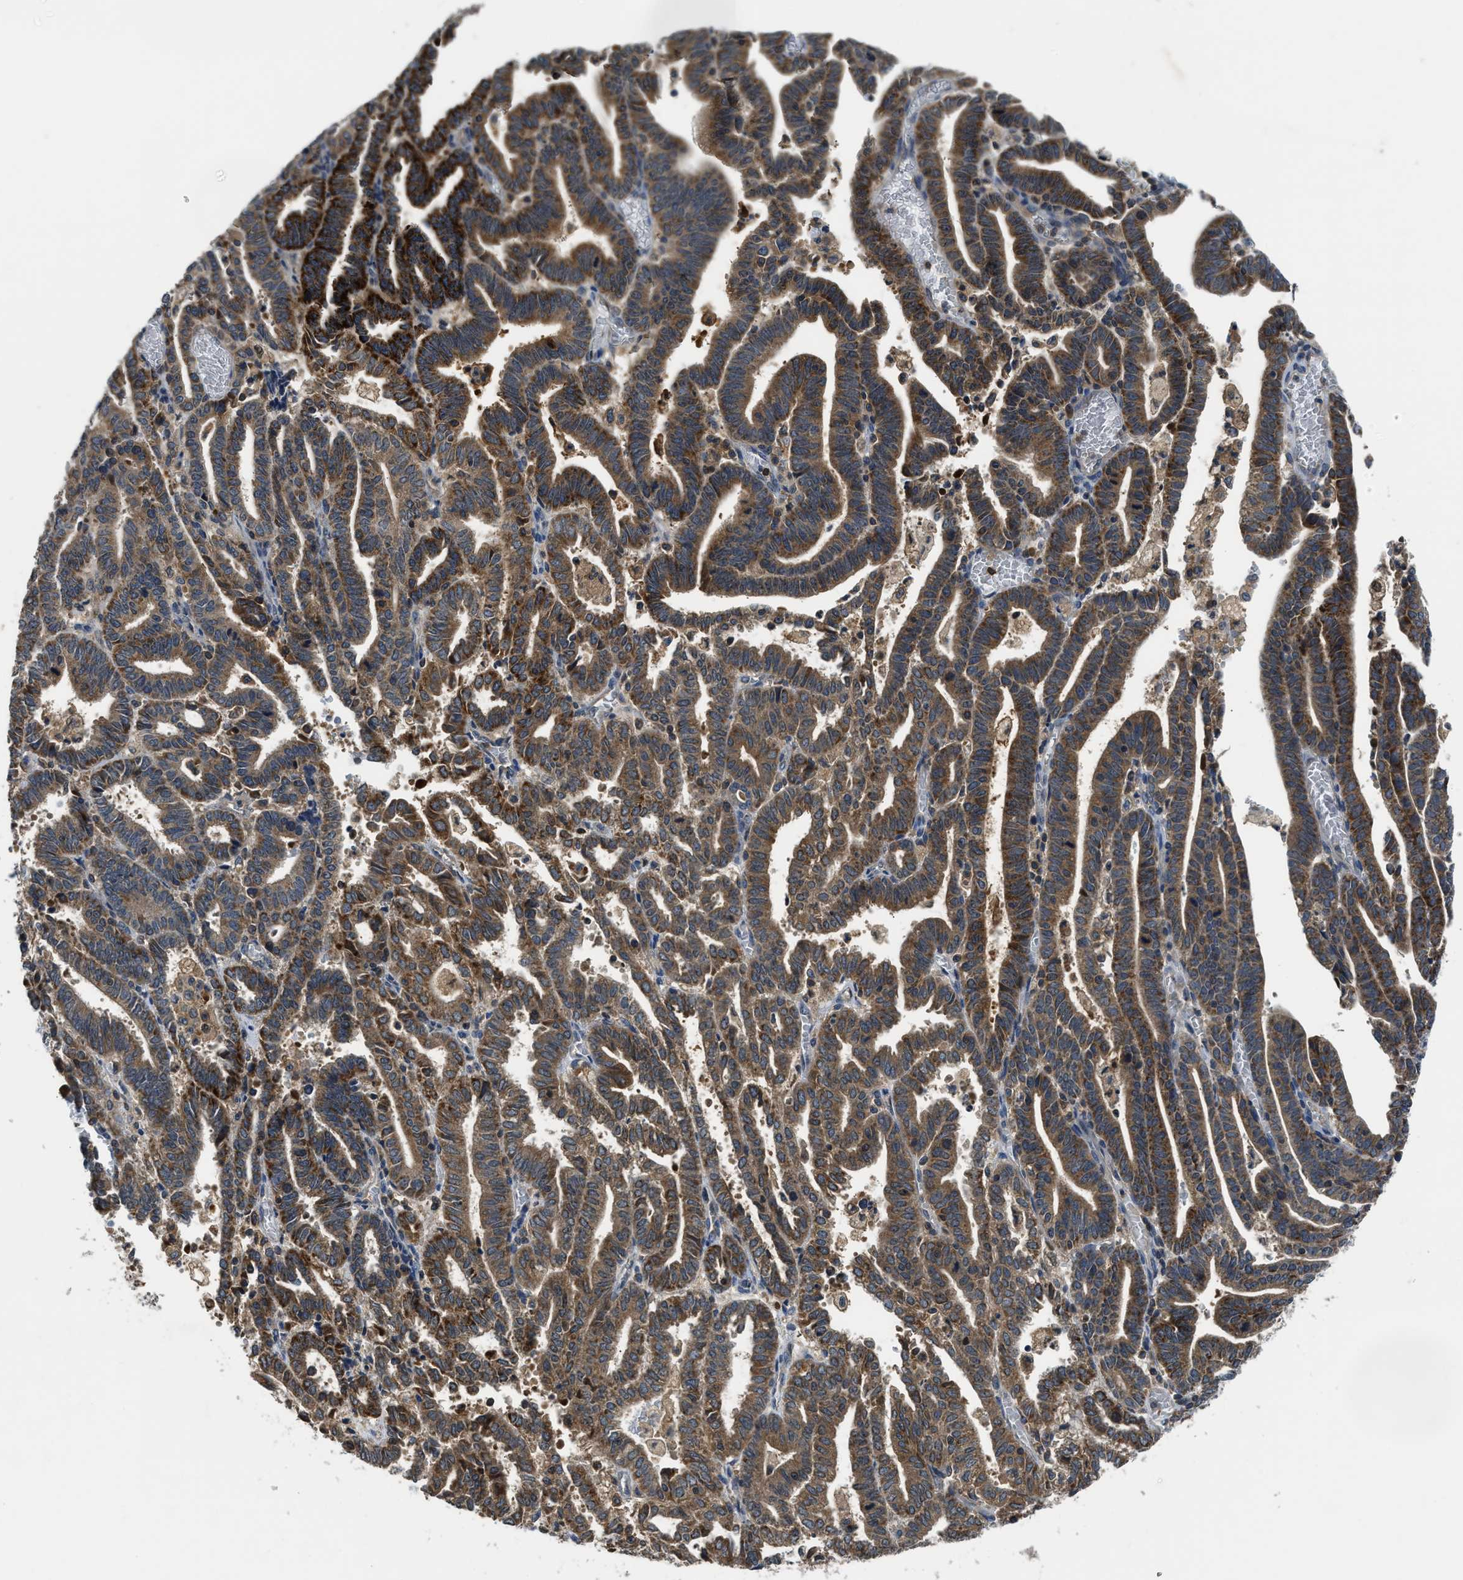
{"staining": {"intensity": "strong", "quantity": ">75%", "location": "cytoplasmic/membranous"}, "tissue": "endometrial cancer", "cell_type": "Tumor cells", "image_type": "cancer", "snomed": [{"axis": "morphology", "description": "Adenocarcinoma, NOS"}, {"axis": "topography", "description": "Uterus"}], "caption": "A high-resolution histopathology image shows immunohistochemistry staining of adenocarcinoma (endometrial), which exhibits strong cytoplasmic/membranous staining in approximately >75% of tumor cells. The staining was performed using DAB to visualize the protein expression in brown, while the nuclei were stained in blue with hematoxylin (Magnification: 20x).", "gene": "PAFAH2", "patient": {"sex": "female", "age": 83}}